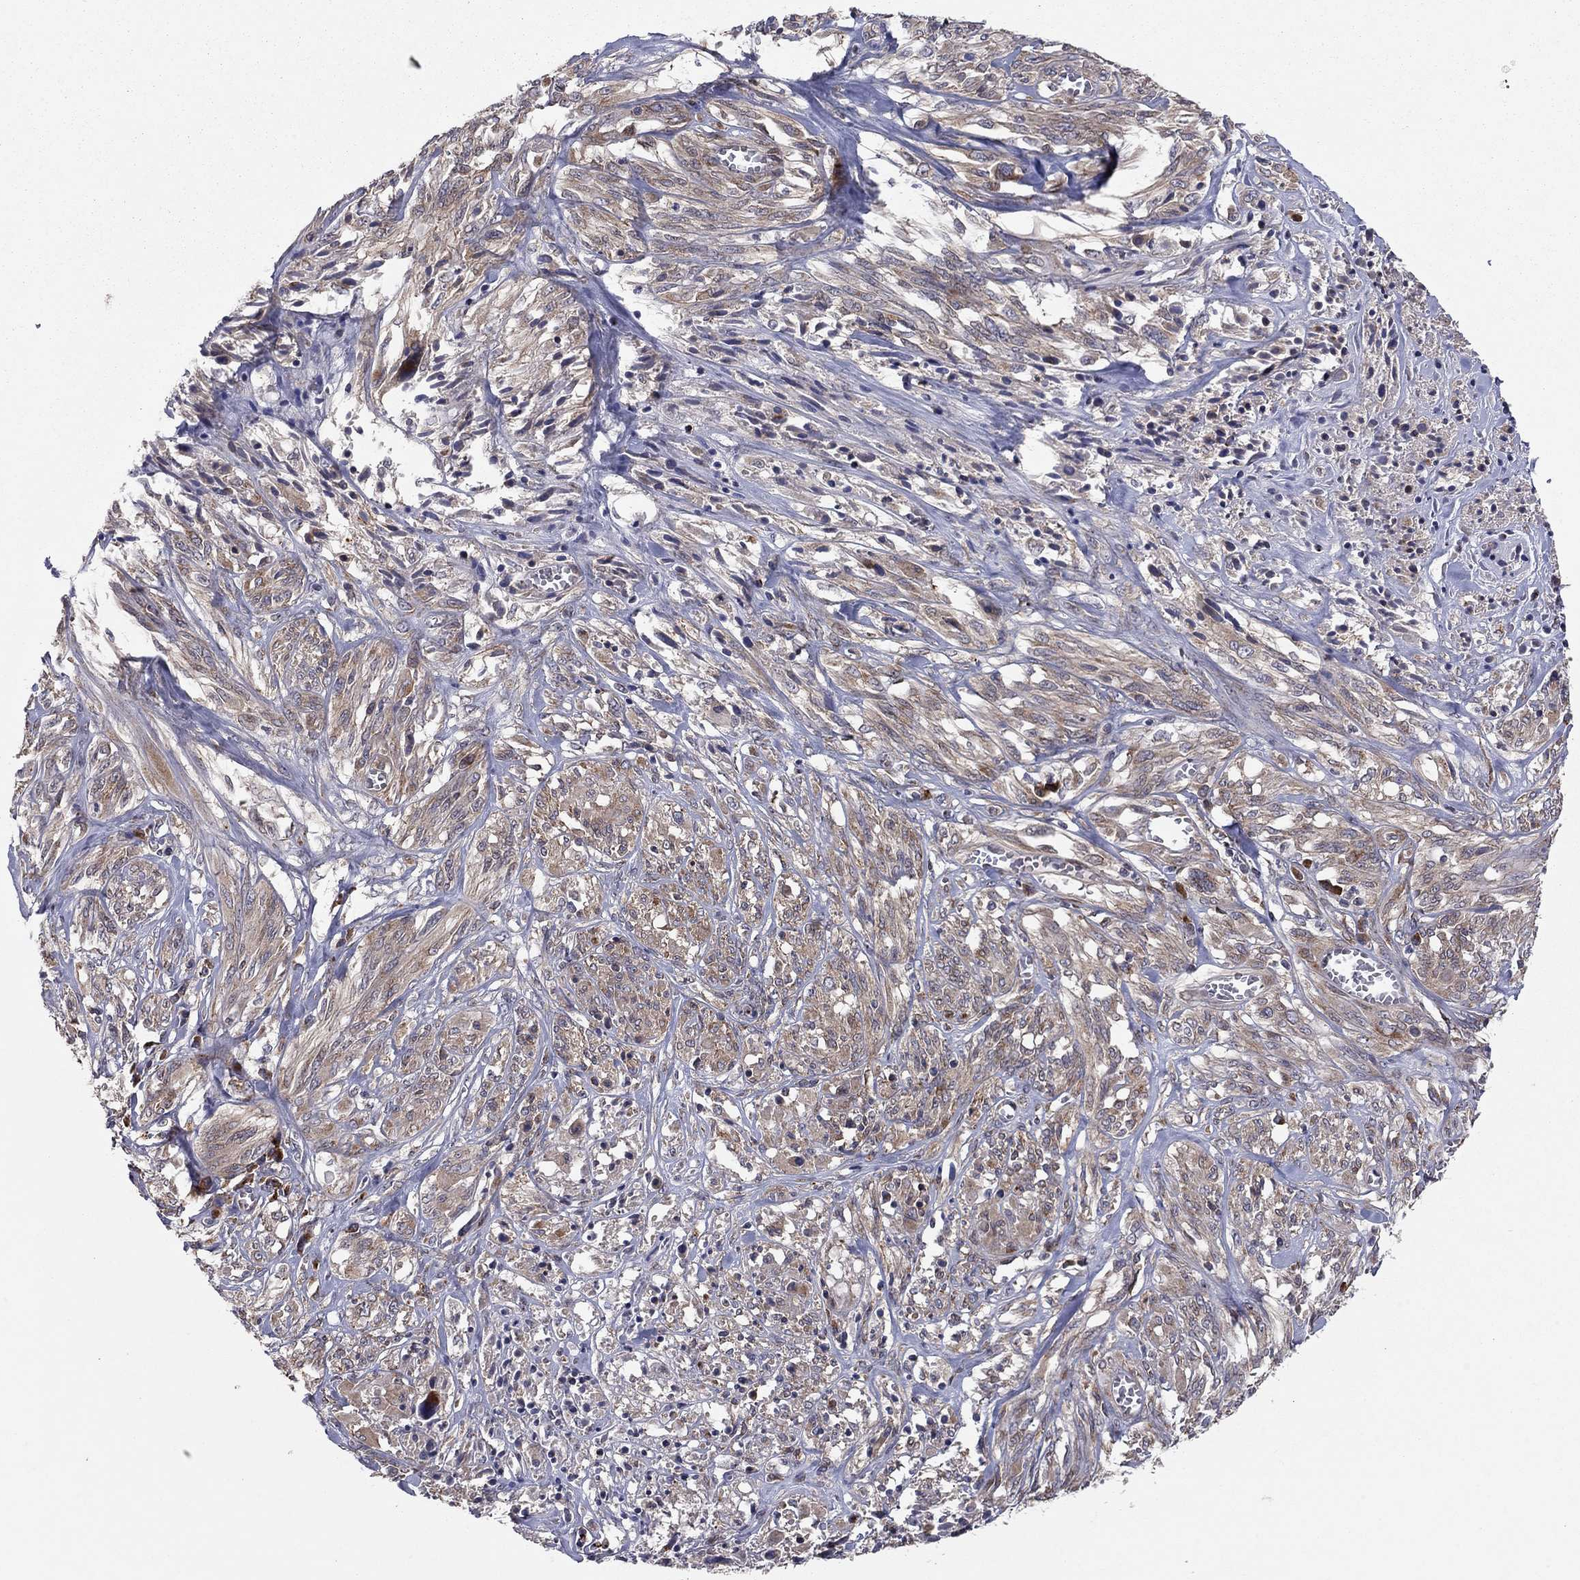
{"staining": {"intensity": "weak", "quantity": ">75%", "location": "cytoplasmic/membranous"}, "tissue": "melanoma", "cell_type": "Tumor cells", "image_type": "cancer", "snomed": [{"axis": "morphology", "description": "Malignant melanoma, NOS"}, {"axis": "topography", "description": "Skin"}], "caption": "High-power microscopy captured an IHC image of malignant melanoma, revealing weak cytoplasmic/membranous positivity in about >75% of tumor cells.", "gene": "YIF1A", "patient": {"sex": "female", "age": 91}}